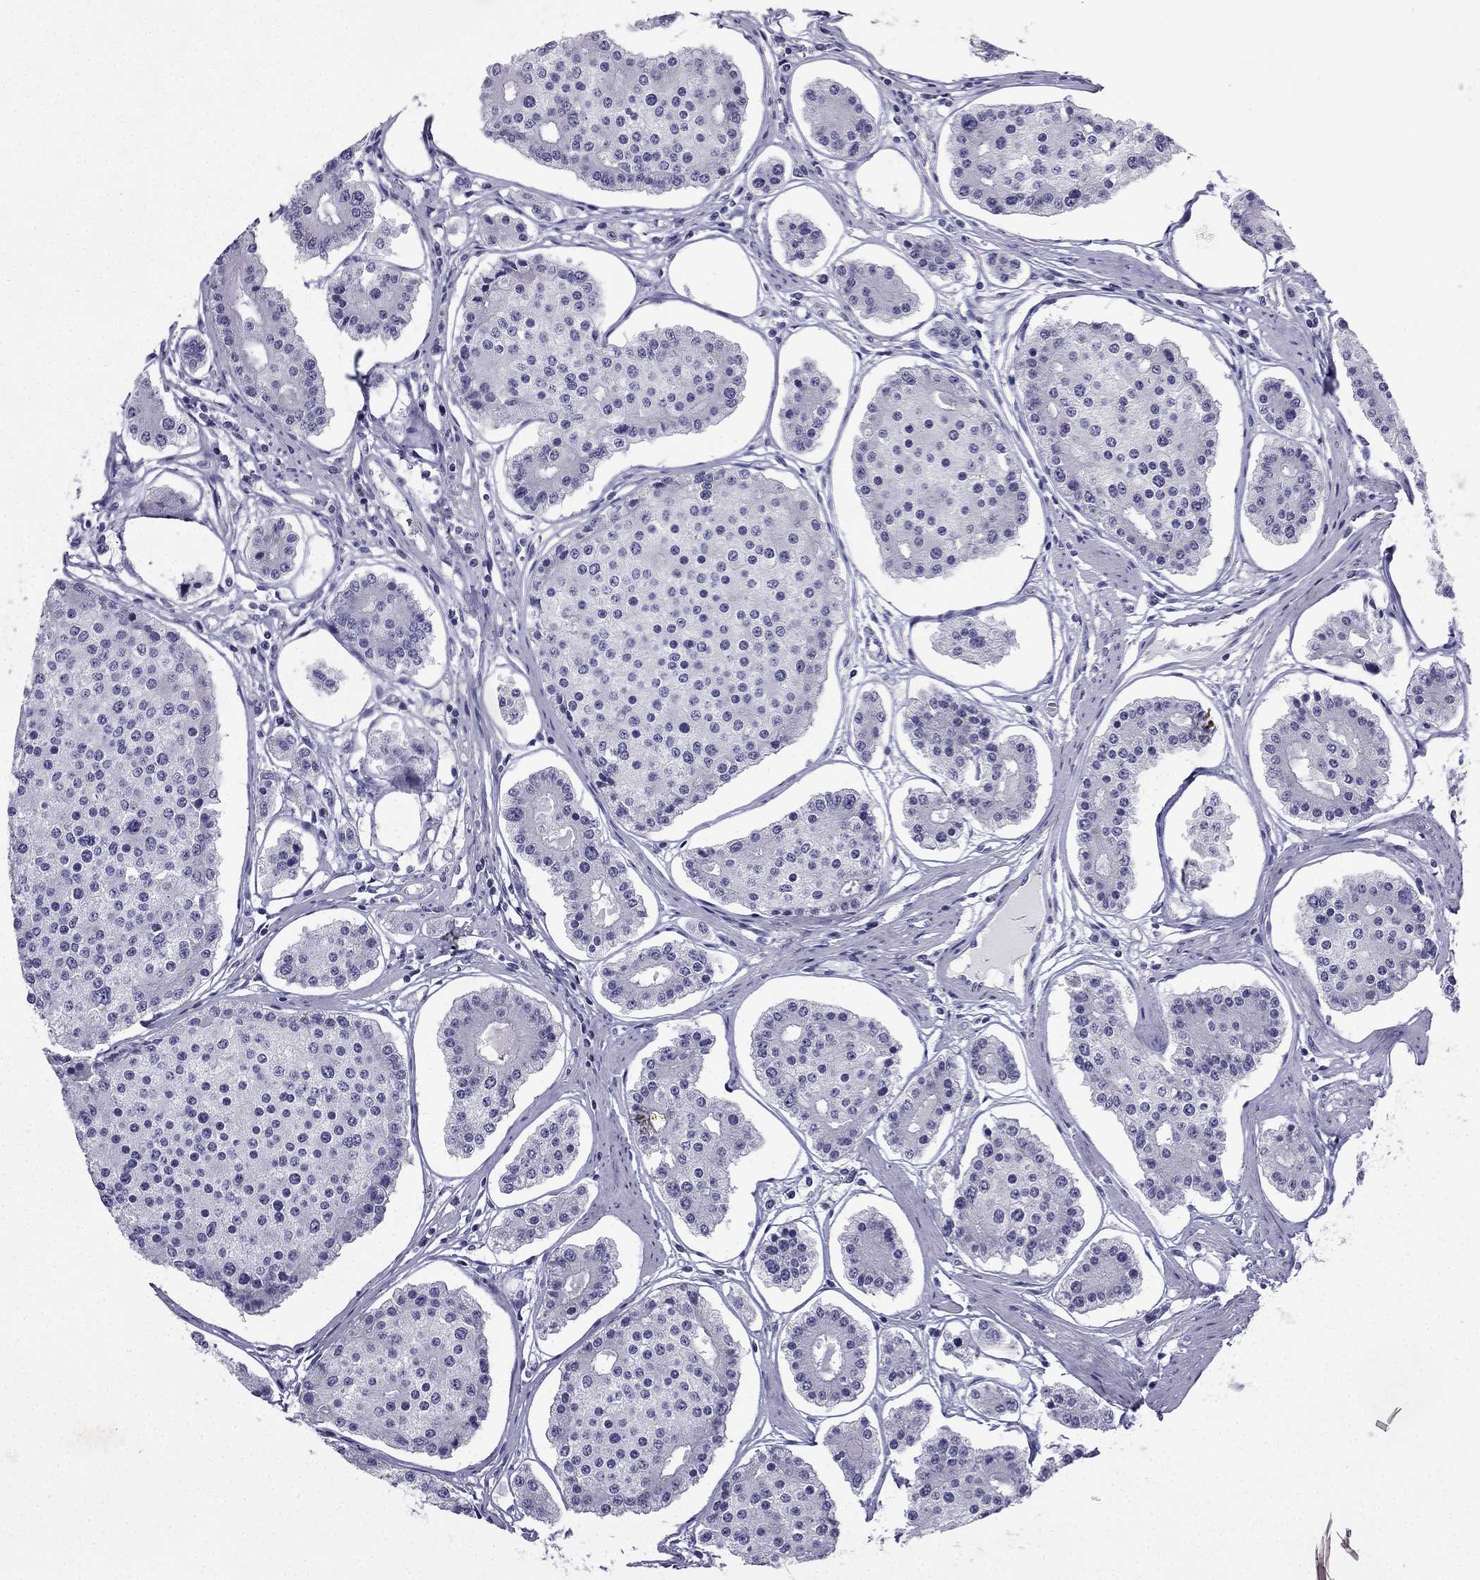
{"staining": {"intensity": "negative", "quantity": "none", "location": "none"}, "tissue": "carcinoid", "cell_type": "Tumor cells", "image_type": "cancer", "snomed": [{"axis": "morphology", "description": "Carcinoid, malignant, NOS"}, {"axis": "topography", "description": "Small intestine"}], "caption": "A photomicrograph of human carcinoid is negative for staining in tumor cells. (DAB (3,3'-diaminobenzidine) immunohistochemistry, high magnification).", "gene": "CFAP53", "patient": {"sex": "female", "age": 65}}